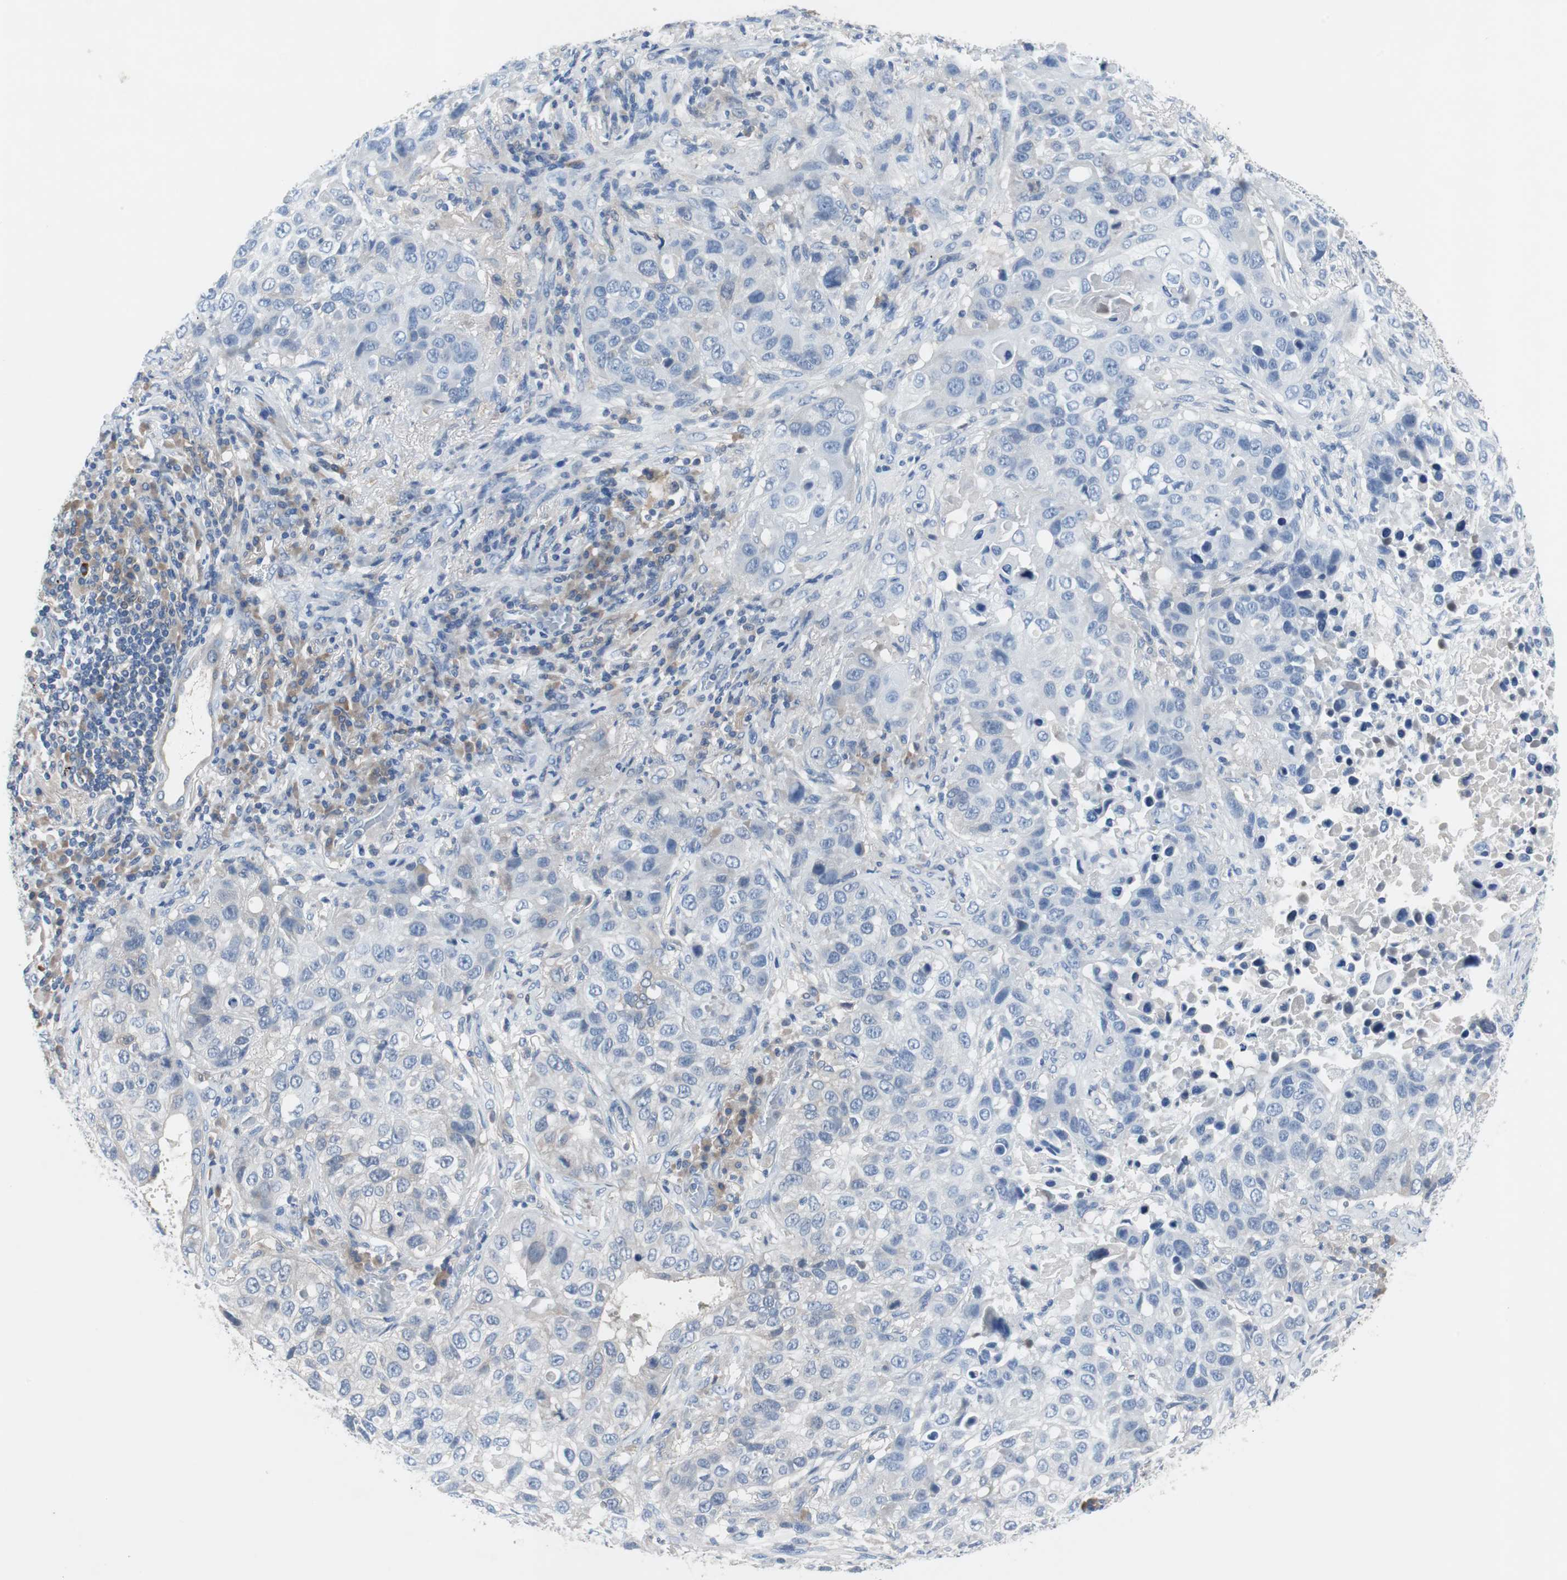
{"staining": {"intensity": "negative", "quantity": "none", "location": "none"}, "tissue": "lung cancer", "cell_type": "Tumor cells", "image_type": "cancer", "snomed": [{"axis": "morphology", "description": "Squamous cell carcinoma, NOS"}, {"axis": "topography", "description": "Lung"}], "caption": "This is a micrograph of IHC staining of lung cancer, which shows no expression in tumor cells. (DAB (3,3'-diaminobenzidine) immunohistochemistry (IHC) visualized using brightfield microscopy, high magnification).", "gene": "EEF2K", "patient": {"sex": "male", "age": 57}}